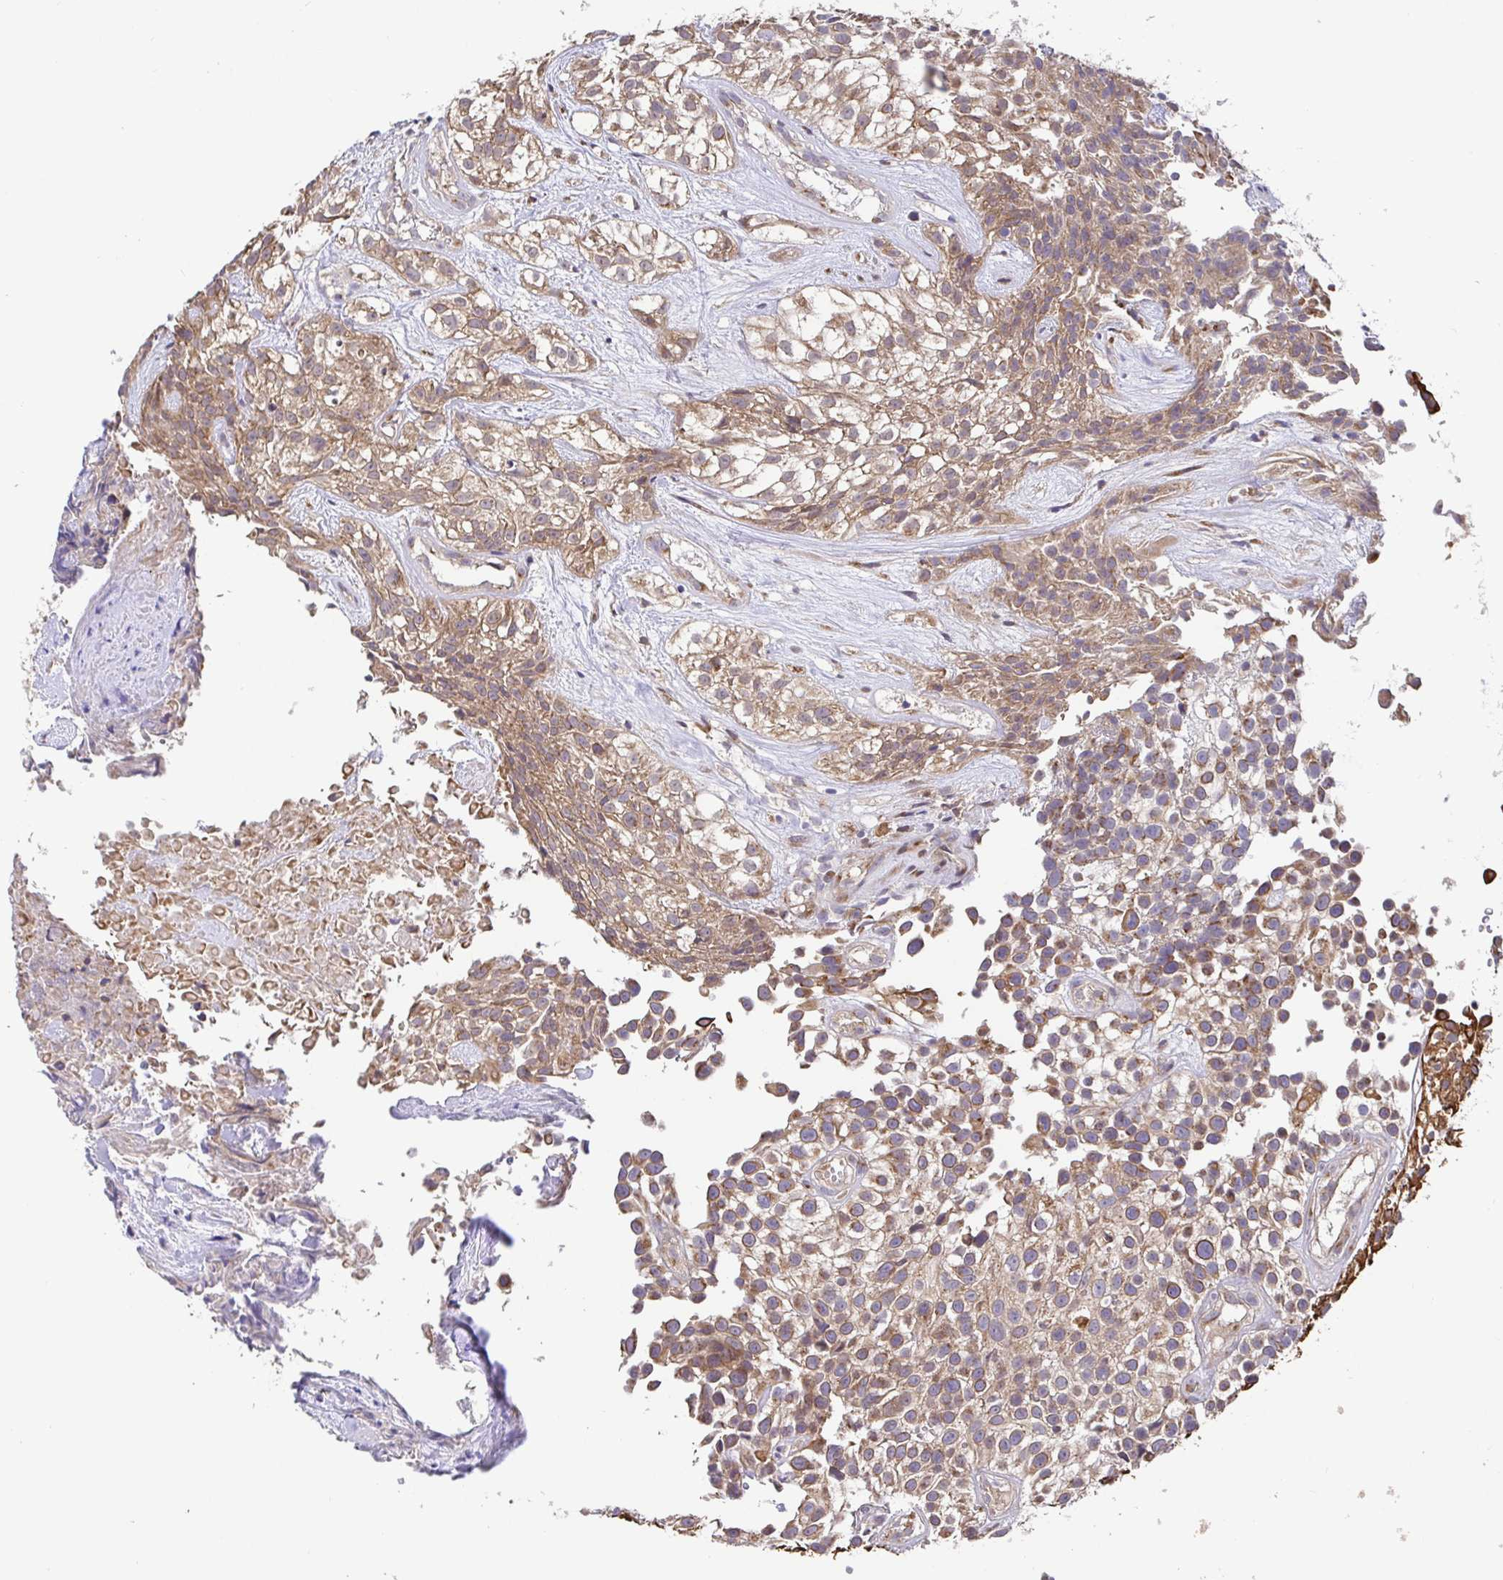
{"staining": {"intensity": "moderate", "quantity": ">75%", "location": "cytoplasmic/membranous"}, "tissue": "urothelial cancer", "cell_type": "Tumor cells", "image_type": "cancer", "snomed": [{"axis": "morphology", "description": "Urothelial carcinoma, High grade"}, {"axis": "topography", "description": "Urinary bladder"}], "caption": "High-grade urothelial carcinoma stained with a brown dye shows moderate cytoplasmic/membranous positive positivity in approximately >75% of tumor cells.", "gene": "ELP1", "patient": {"sex": "male", "age": 56}}